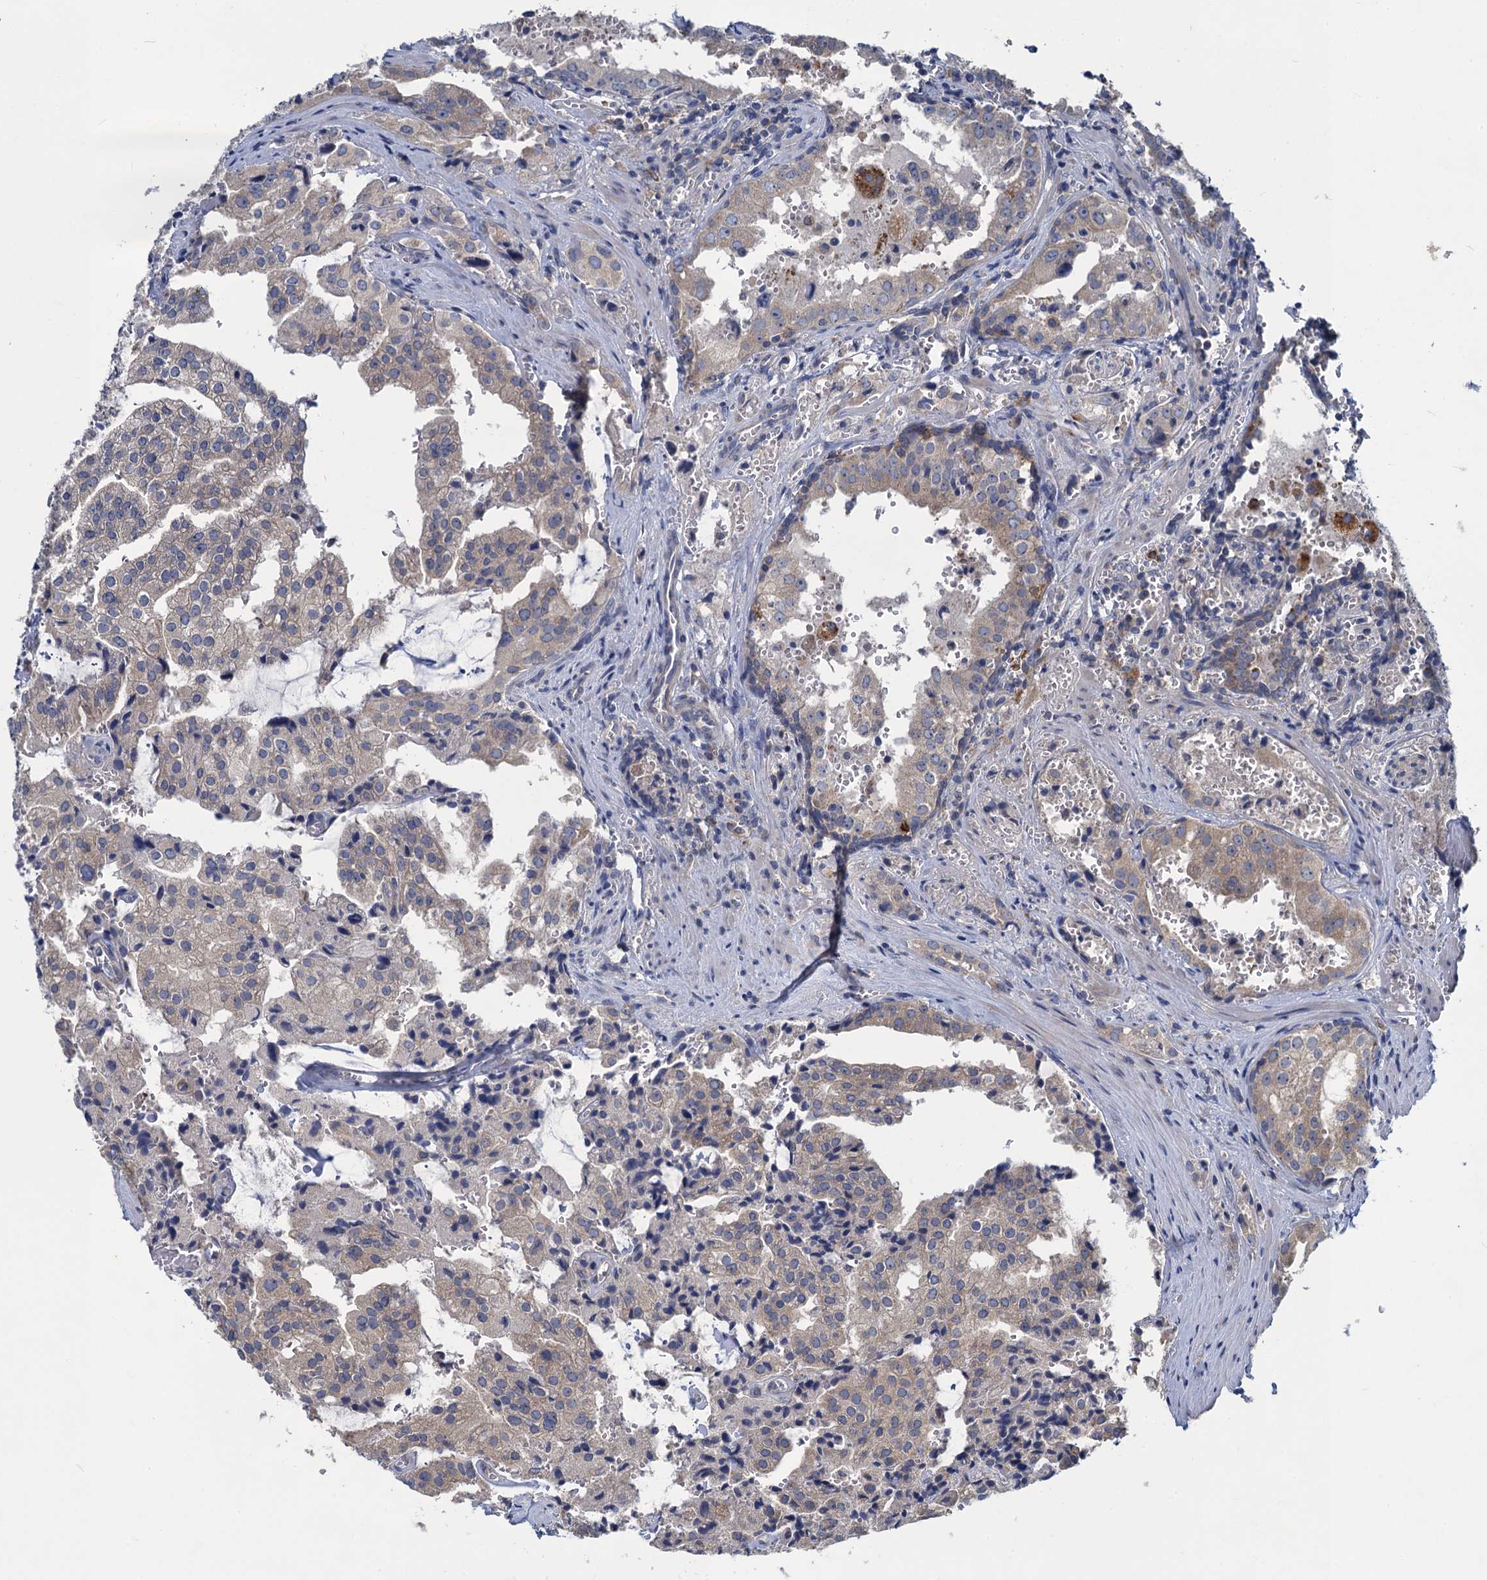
{"staining": {"intensity": "negative", "quantity": "none", "location": "none"}, "tissue": "prostate cancer", "cell_type": "Tumor cells", "image_type": "cancer", "snomed": [{"axis": "morphology", "description": "Adenocarcinoma, High grade"}, {"axis": "topography", "description": "Prostate"}], "caption": "IHC of prostate cancer reveals no staining in tumor cells.", "gene": "SNAP29", "patient": {"sex": "male", "age": 68}}